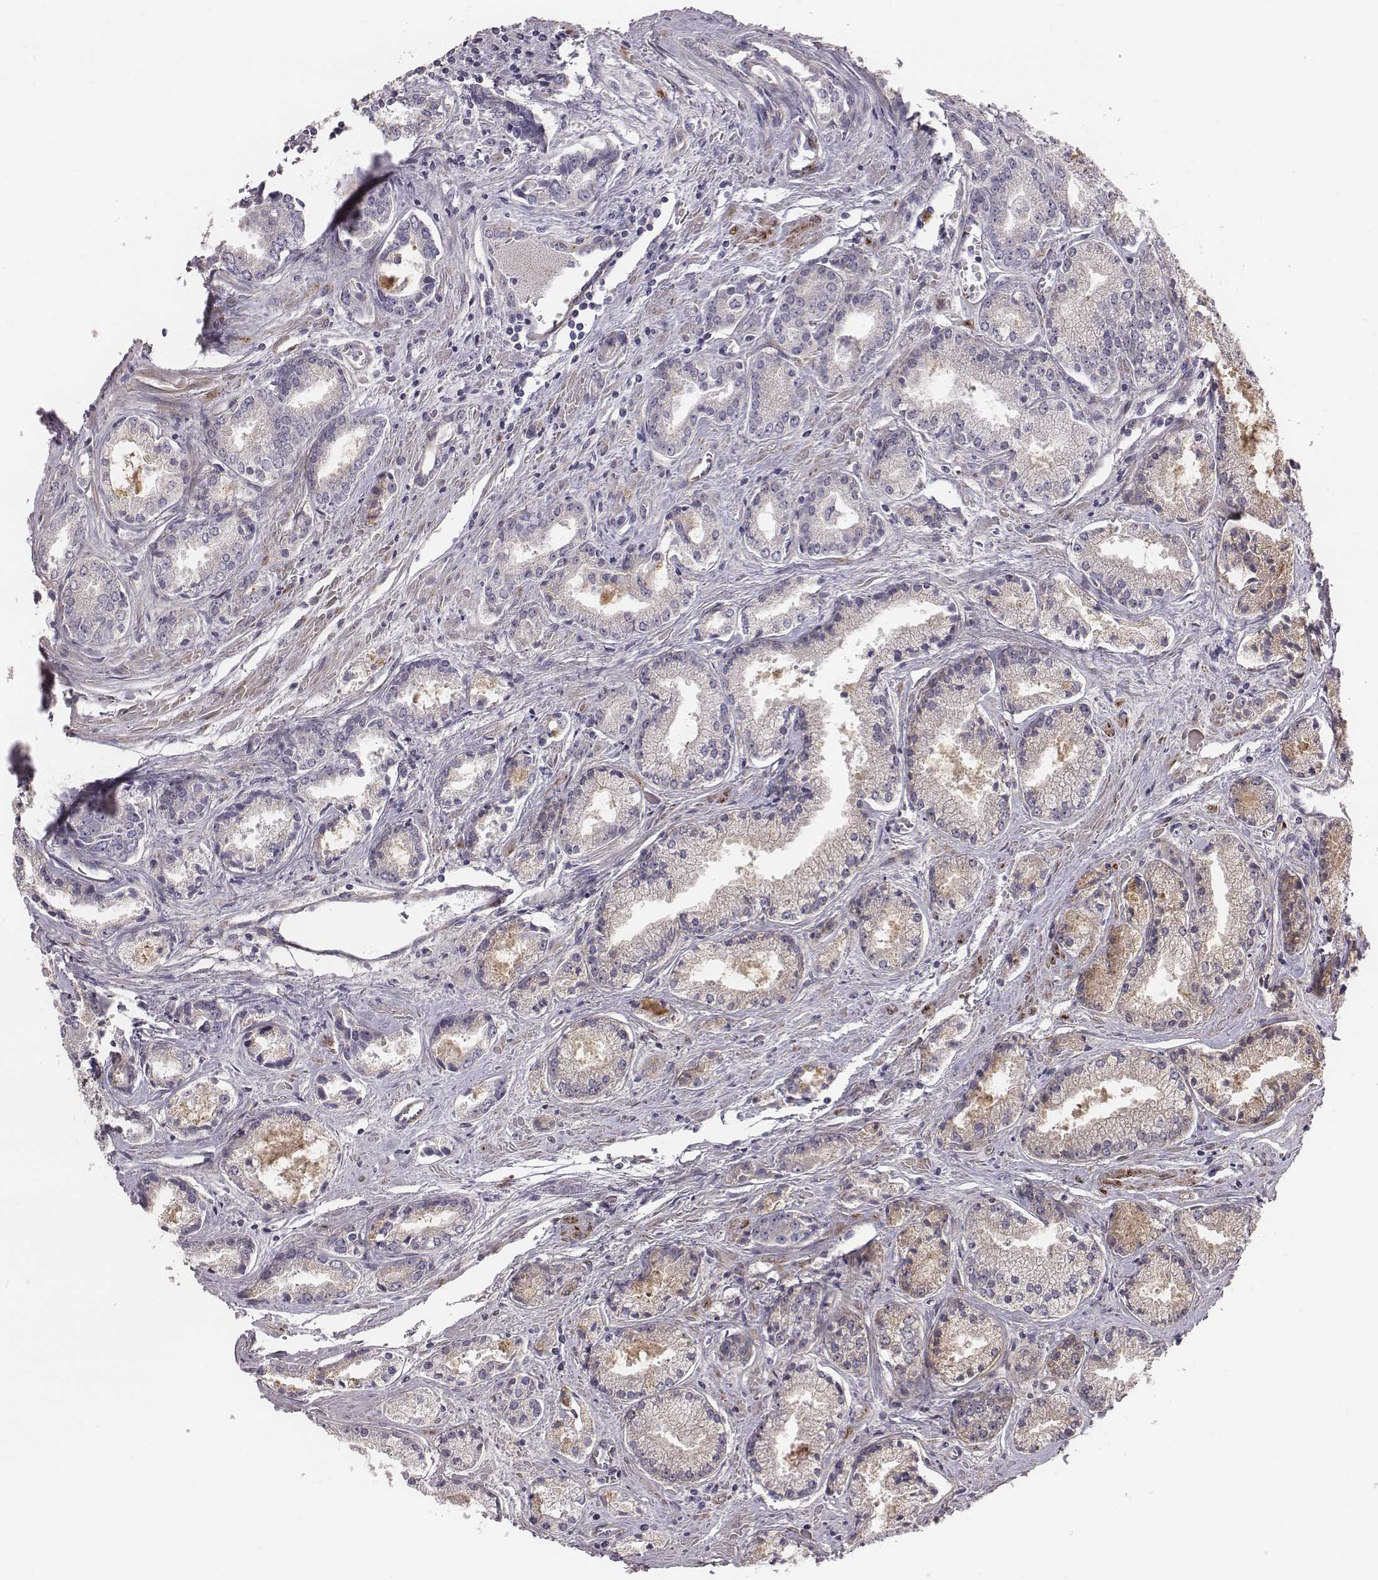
{"staining": {"intensity": "moderate", "quantity": "25%-75%", "location": "cytoplasmic/membranous"}, "tissue": "prostate cancer", "cell_type": "Tumor cells", "image_type": "cancer", "snomed": [{"axis": "morphology", "description": "Adenocarcinoma, NOS"}, {"axis": "topography", "description": "Prostate"}], "caption": "Human prostate adenocarcinoma stained with a protein marker shows moderate staining in tumor cells.", "gene": "PRKCZ", "patient": {"sex": "male", "age": 72}}